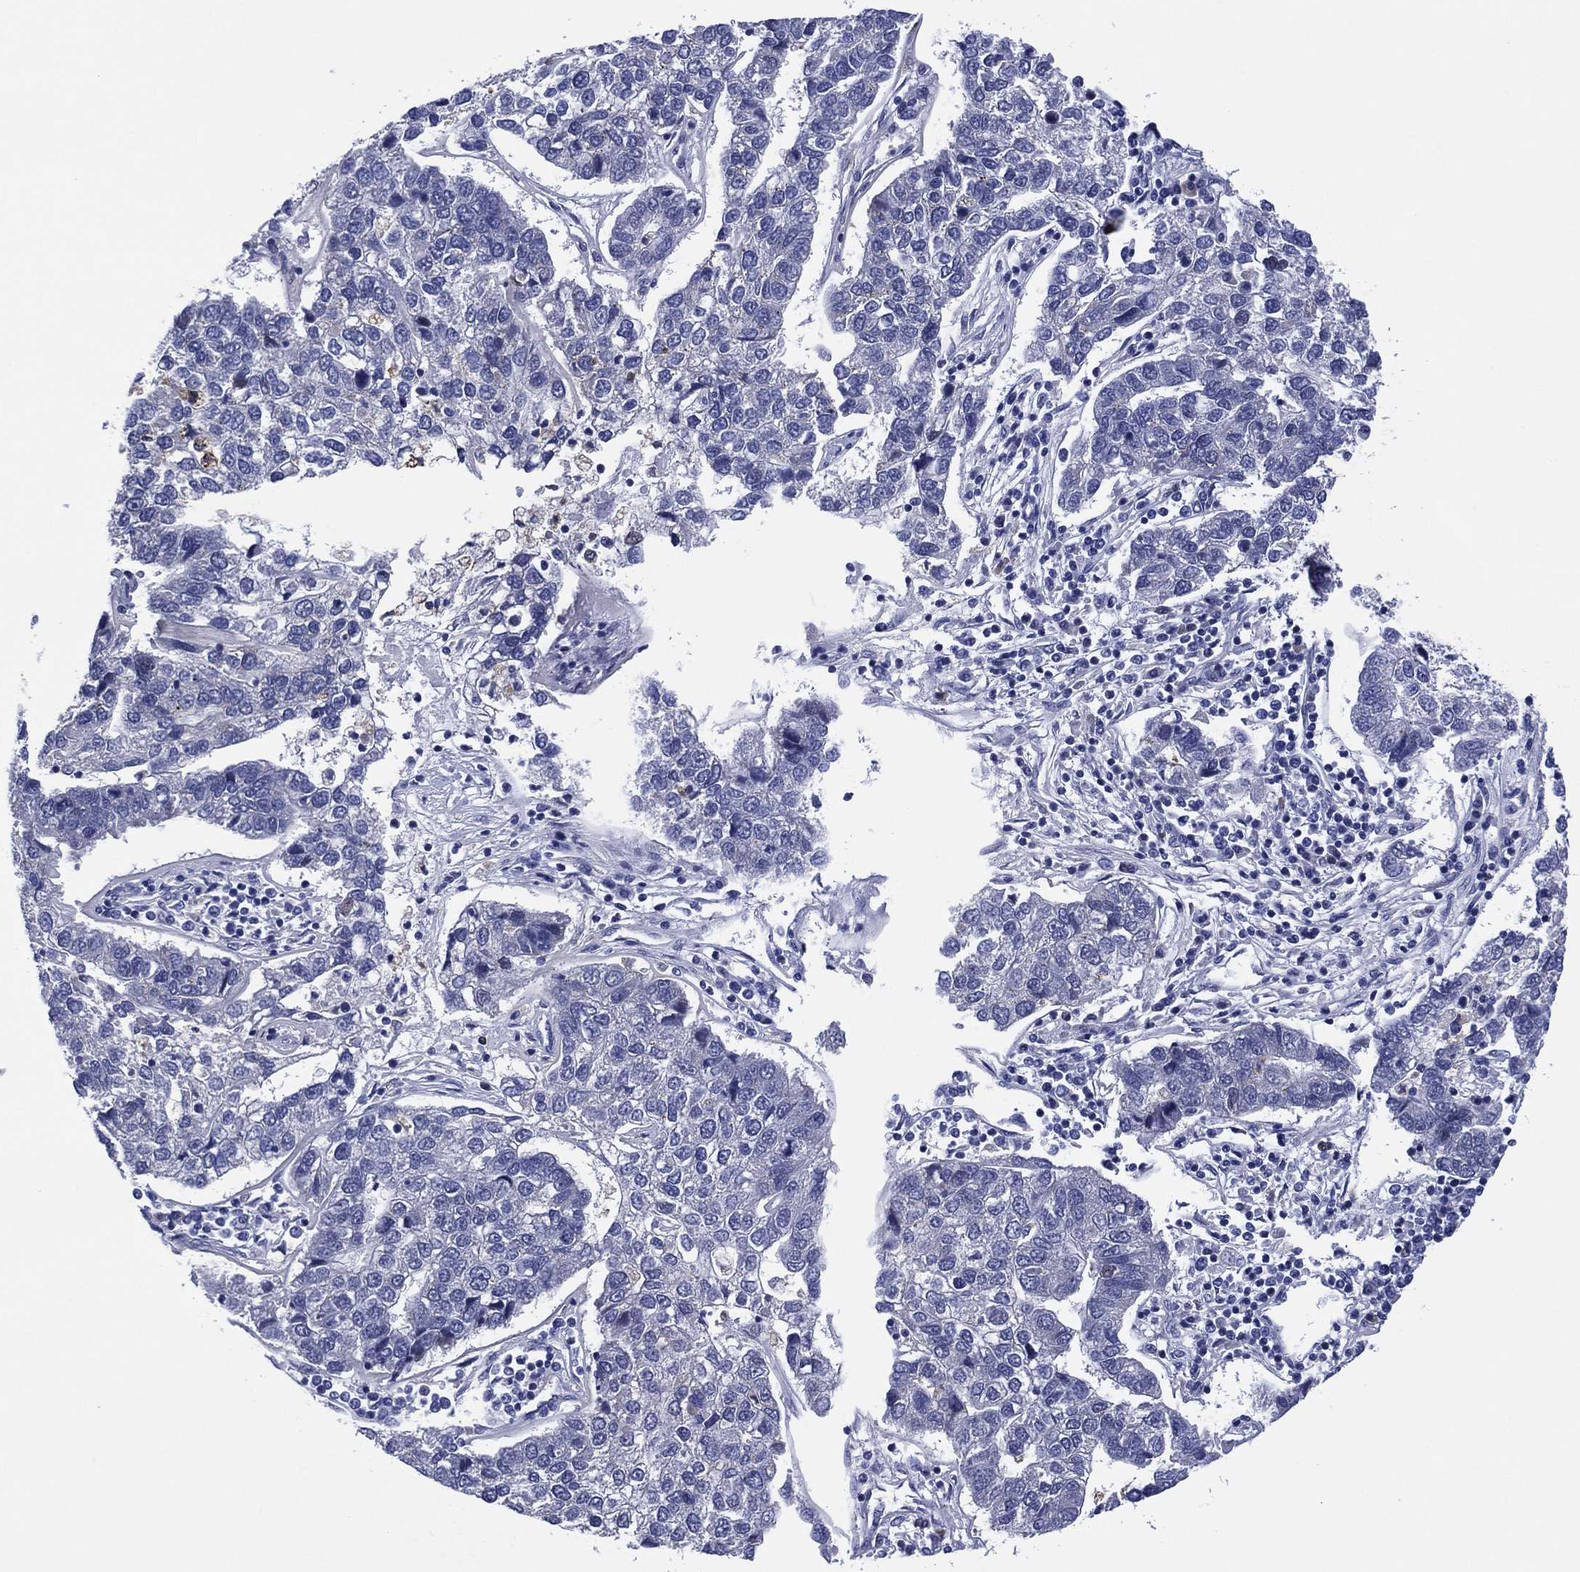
{"staining": {"intensity": "negative", "quantity": "none", "location": "none"}, "tissue": "pancreatic cancer", "cell_type": "Tumor cells", "image_type": "cancer", "snomed": [{"axis": "morphology", "description": "Adenocarcinoma, NOS"}, {"axis": "topography", "description": "Pancreas"}], "caption": "Histopathology image shows no protein staining in tumor cells of pancreatic cancer (adenocarcinoma) tissue. (Immunohistochemistry (ihc), brightfield microscopy, high magnification).", "gene": "CLIP3", "patient": {"sex": "female", "age": 61}}